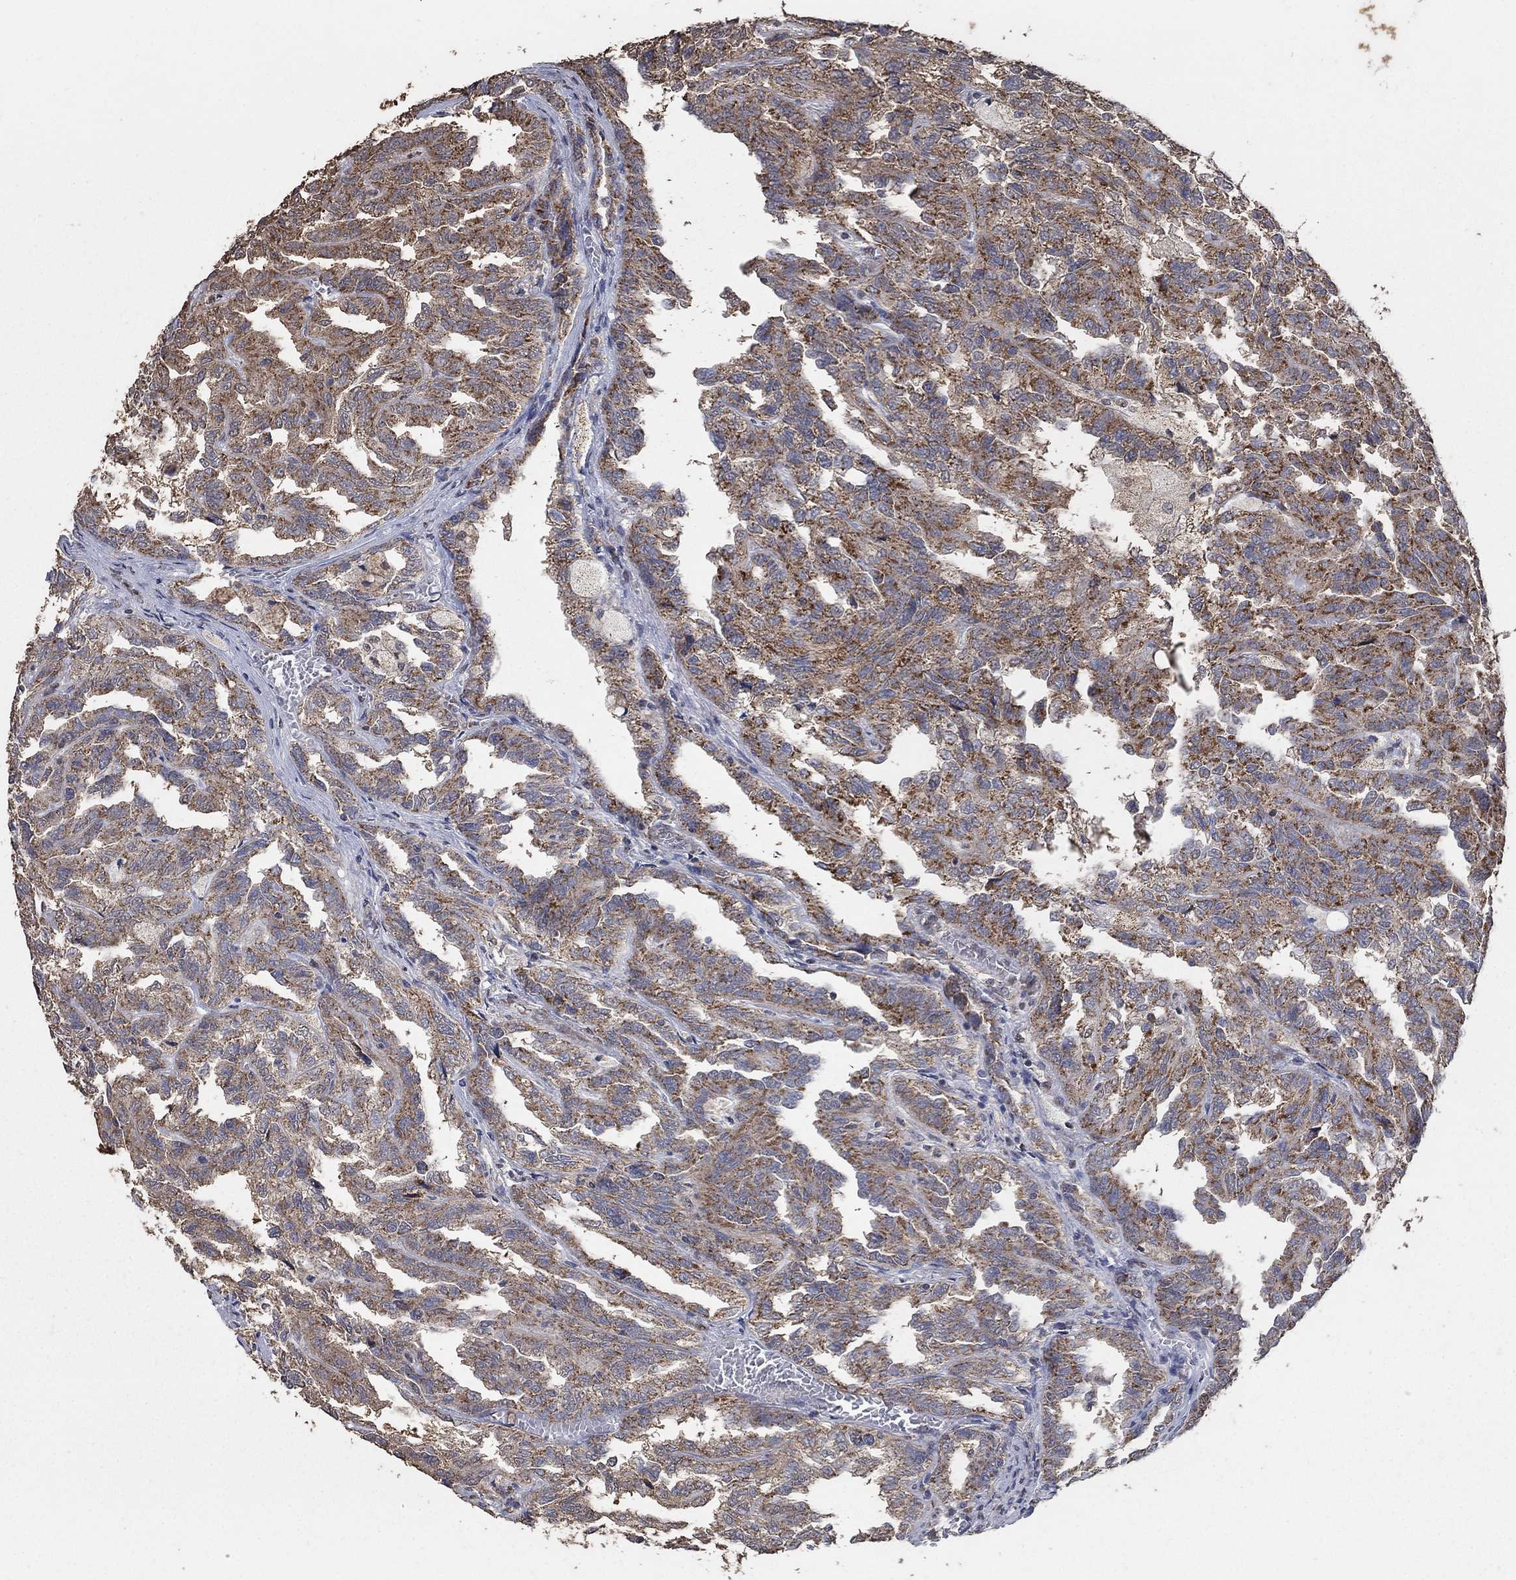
{"staining": {"intensity": "strong", "quantity": "25%-75%", "location": "cytoplasmic/membranous"}, "tissue": "renal cancer", "cell_type": "Tumor cells", "image_type": "cancer", "snomed": [{"axis": "morphology", "description": "Adenocarcinoma, NOS"}, {"axis": "topography", "description": "Kidney"}], "caption": "Immunohistochemical staining of human renal cancer (adenocarcinoma) shows strong cytoplasmic/membranous protein expression in about 25%-75% of tumor cells.", "gene": "MRPS24", "patient": {"sex": "male", "age": 79}}